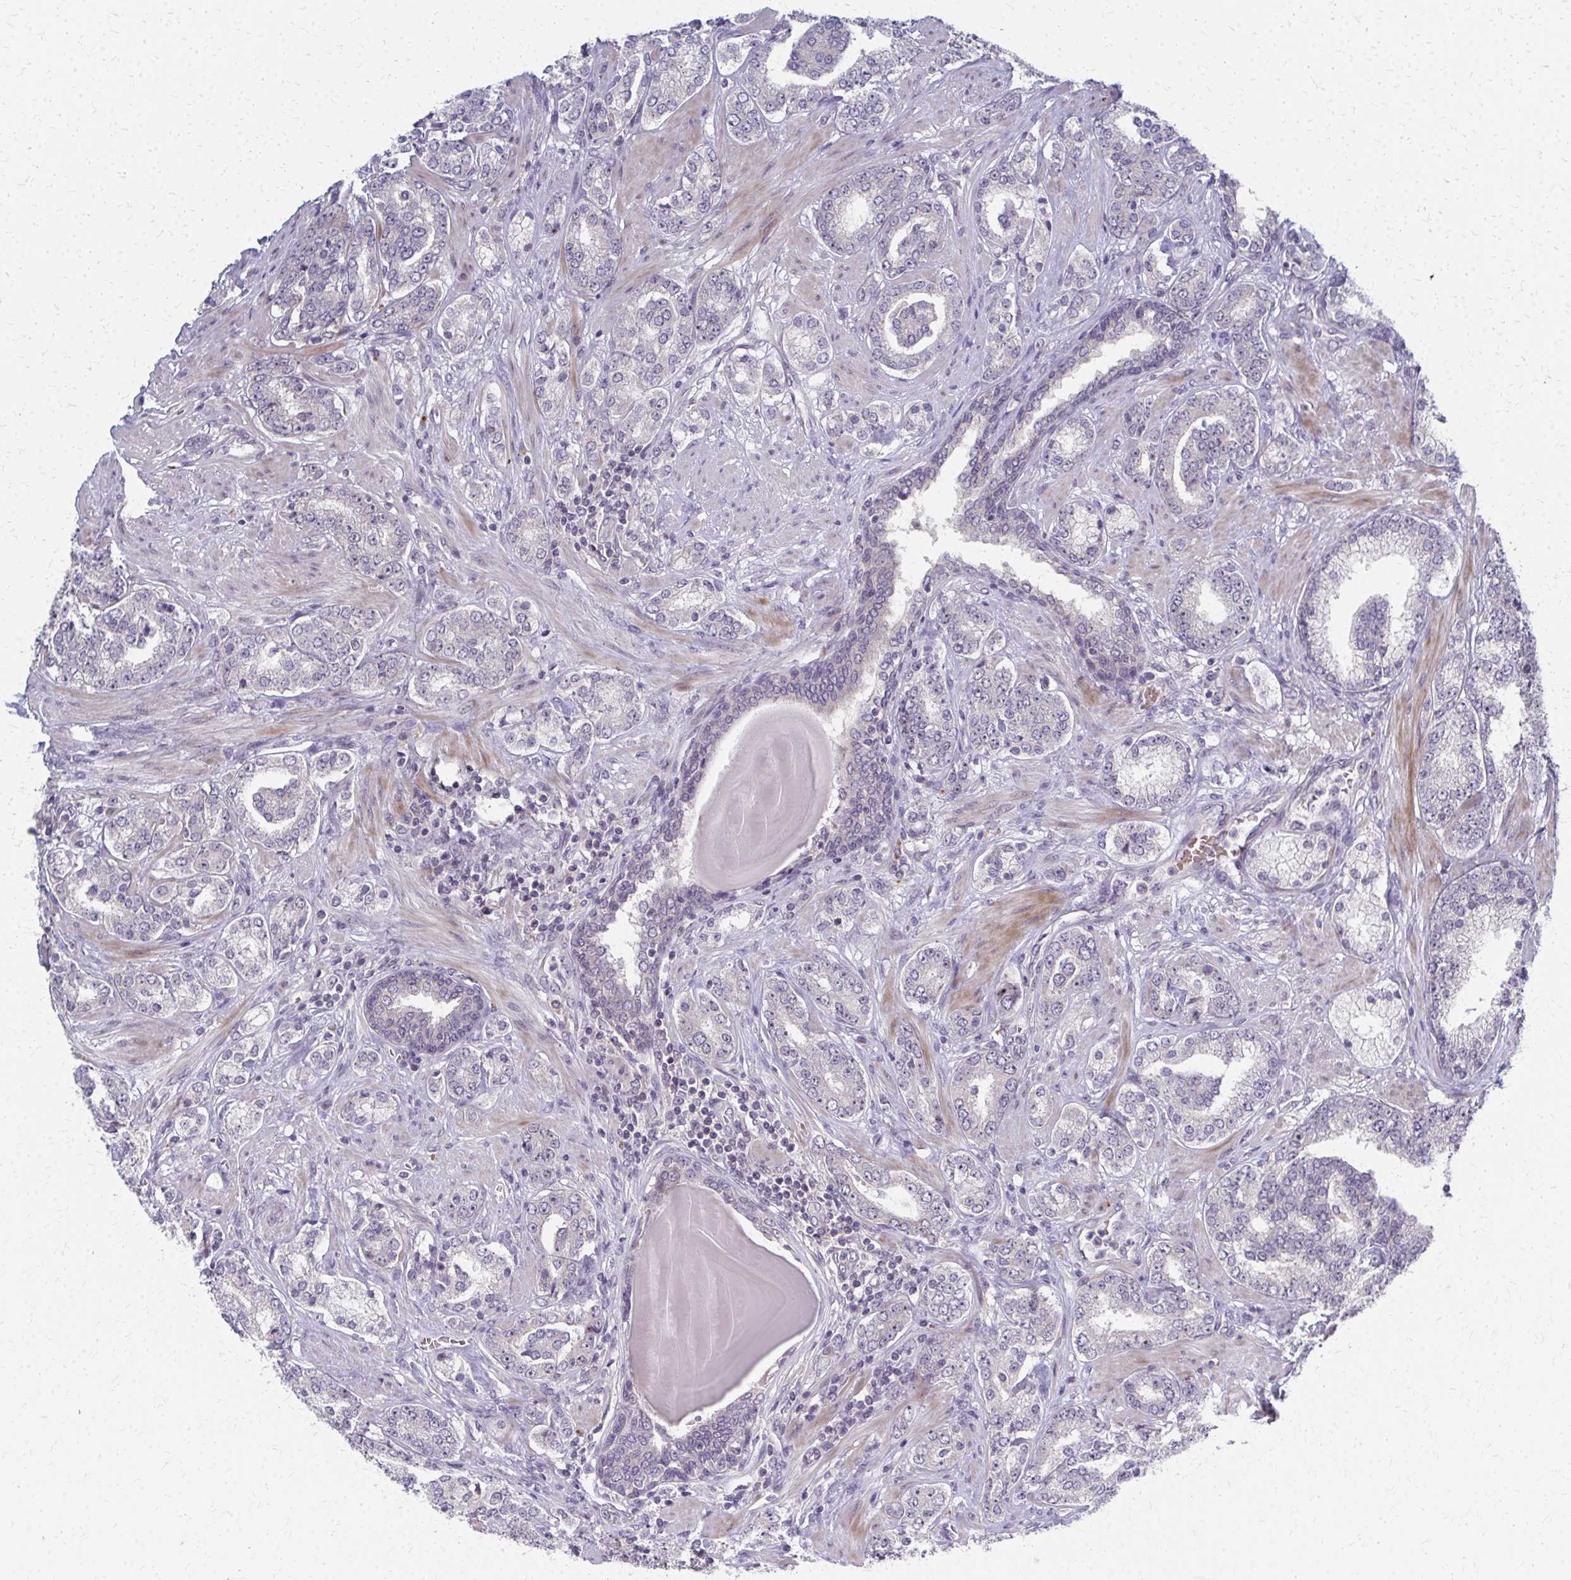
{"staining": {"intensity": "moderate", "quantity": "25%-75%", "location": "nuclear"}, "tissue": "prostate cancer", "cell_type": "Tumor cells", "image_type": "cancer", "snomed": [{"axis": "morphology", "description": "Adenocarcinoma, High grade"}, {"axis": "topography", "description": "Prostate"}], "caption": "Immunohistochemistry image of prostate high-grade adenocarcinoma stained for a protein (brown), which exhibits medium levels of moderate nuclear staining in about 25%-75% of tumor cells.", "gene": "NUDT16", "patient": {"sex": "male", "age": 62}}